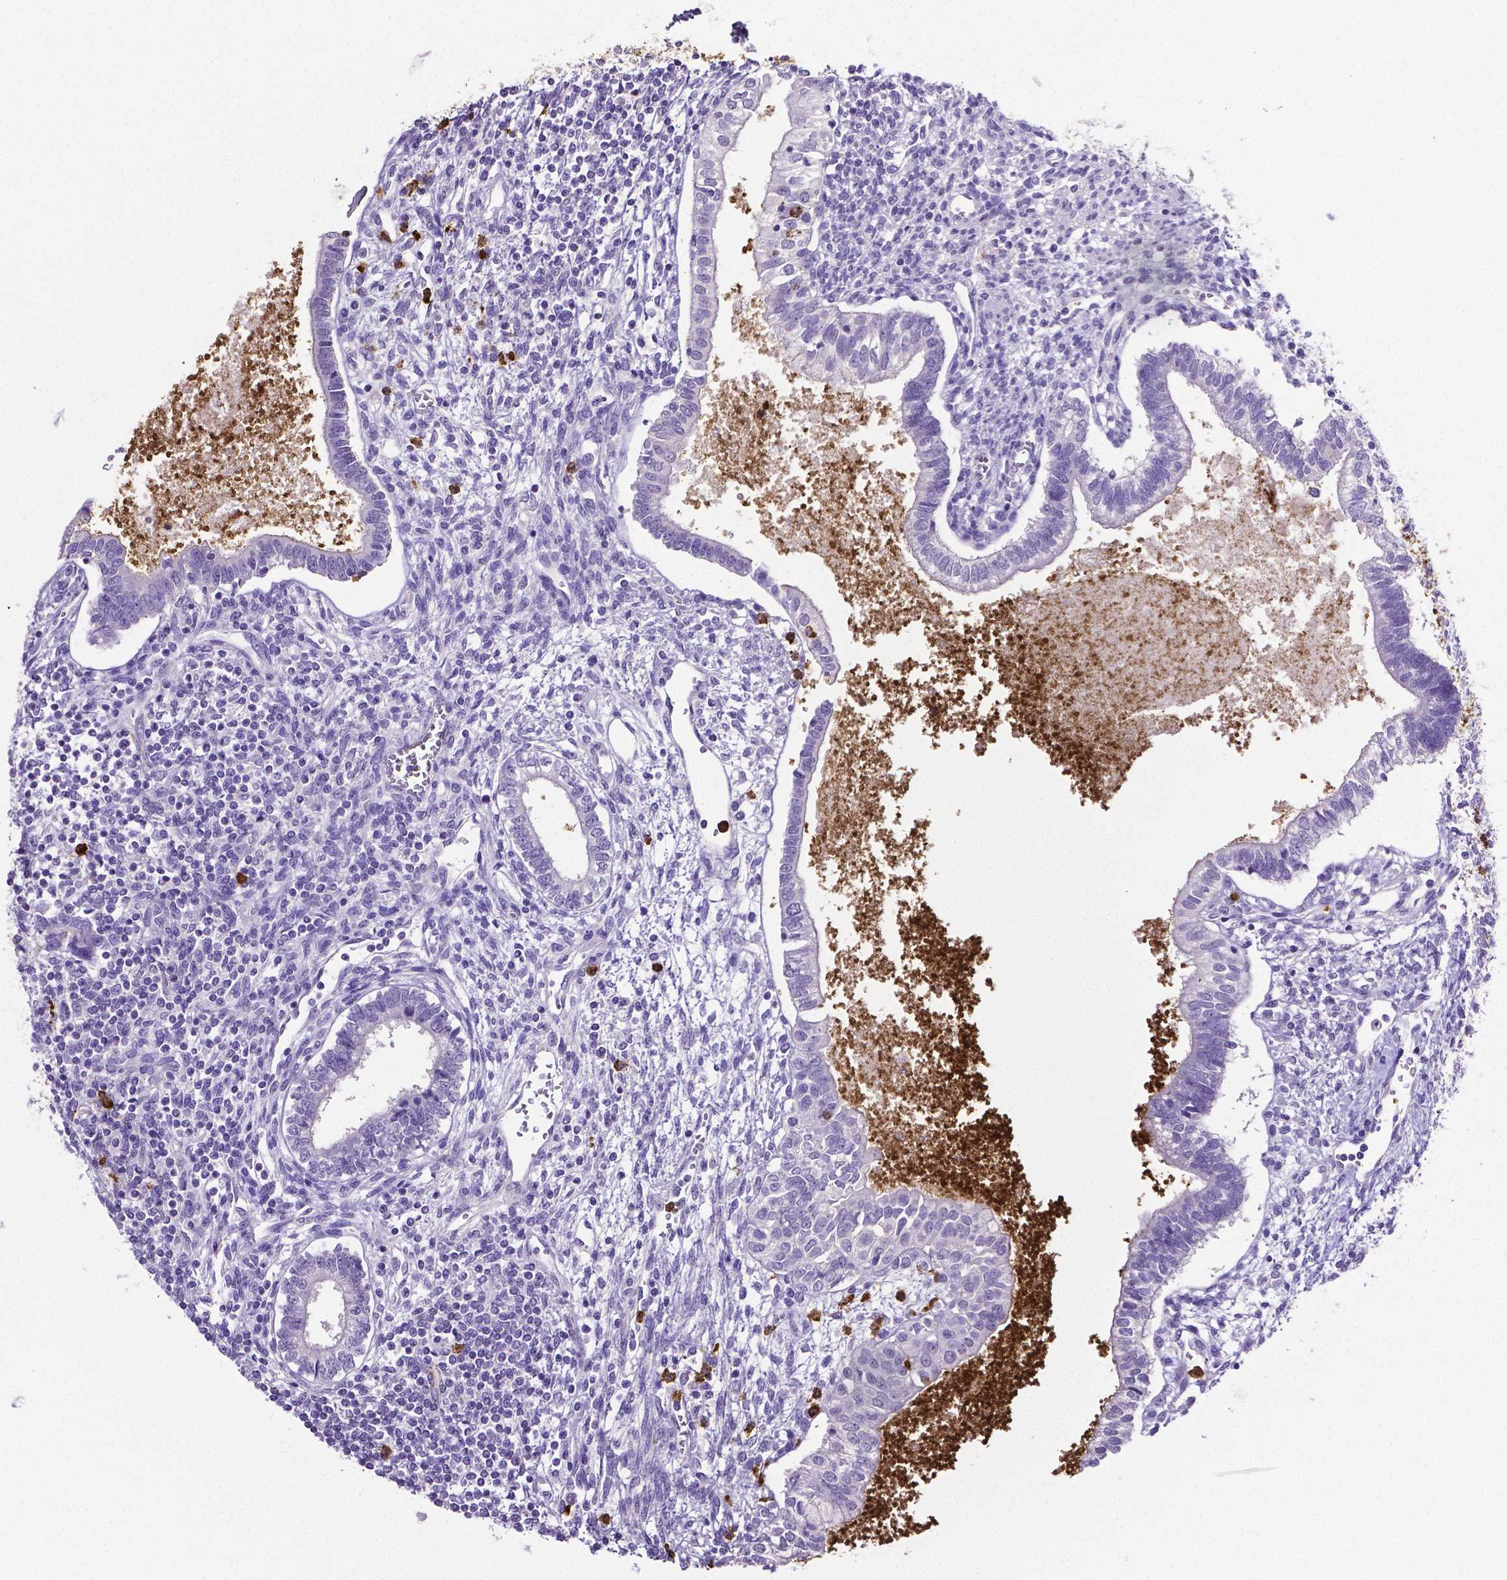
{"staining": {"intensity": "negative", "quantity": "none", "location": "none"}, "tissue": "testis cancer", "cell_type": "Tumor cells", "image_type": "cancer", "snomed": [{"axis": "morphology", "description": "Carcinoma, Embryonal, NOS"}, {"axis": "topography", "description": "Testis"}], "caption": "IHC histopathology image of neoplastic tissue: human testis cancer (embryonal carcinoma) stained with DAB (3,3'-diaminobenzidine) displays no significant protein expression in tumor cells.", "gene": "MMP9", "patient": {"sex": "male", "age": 37}}